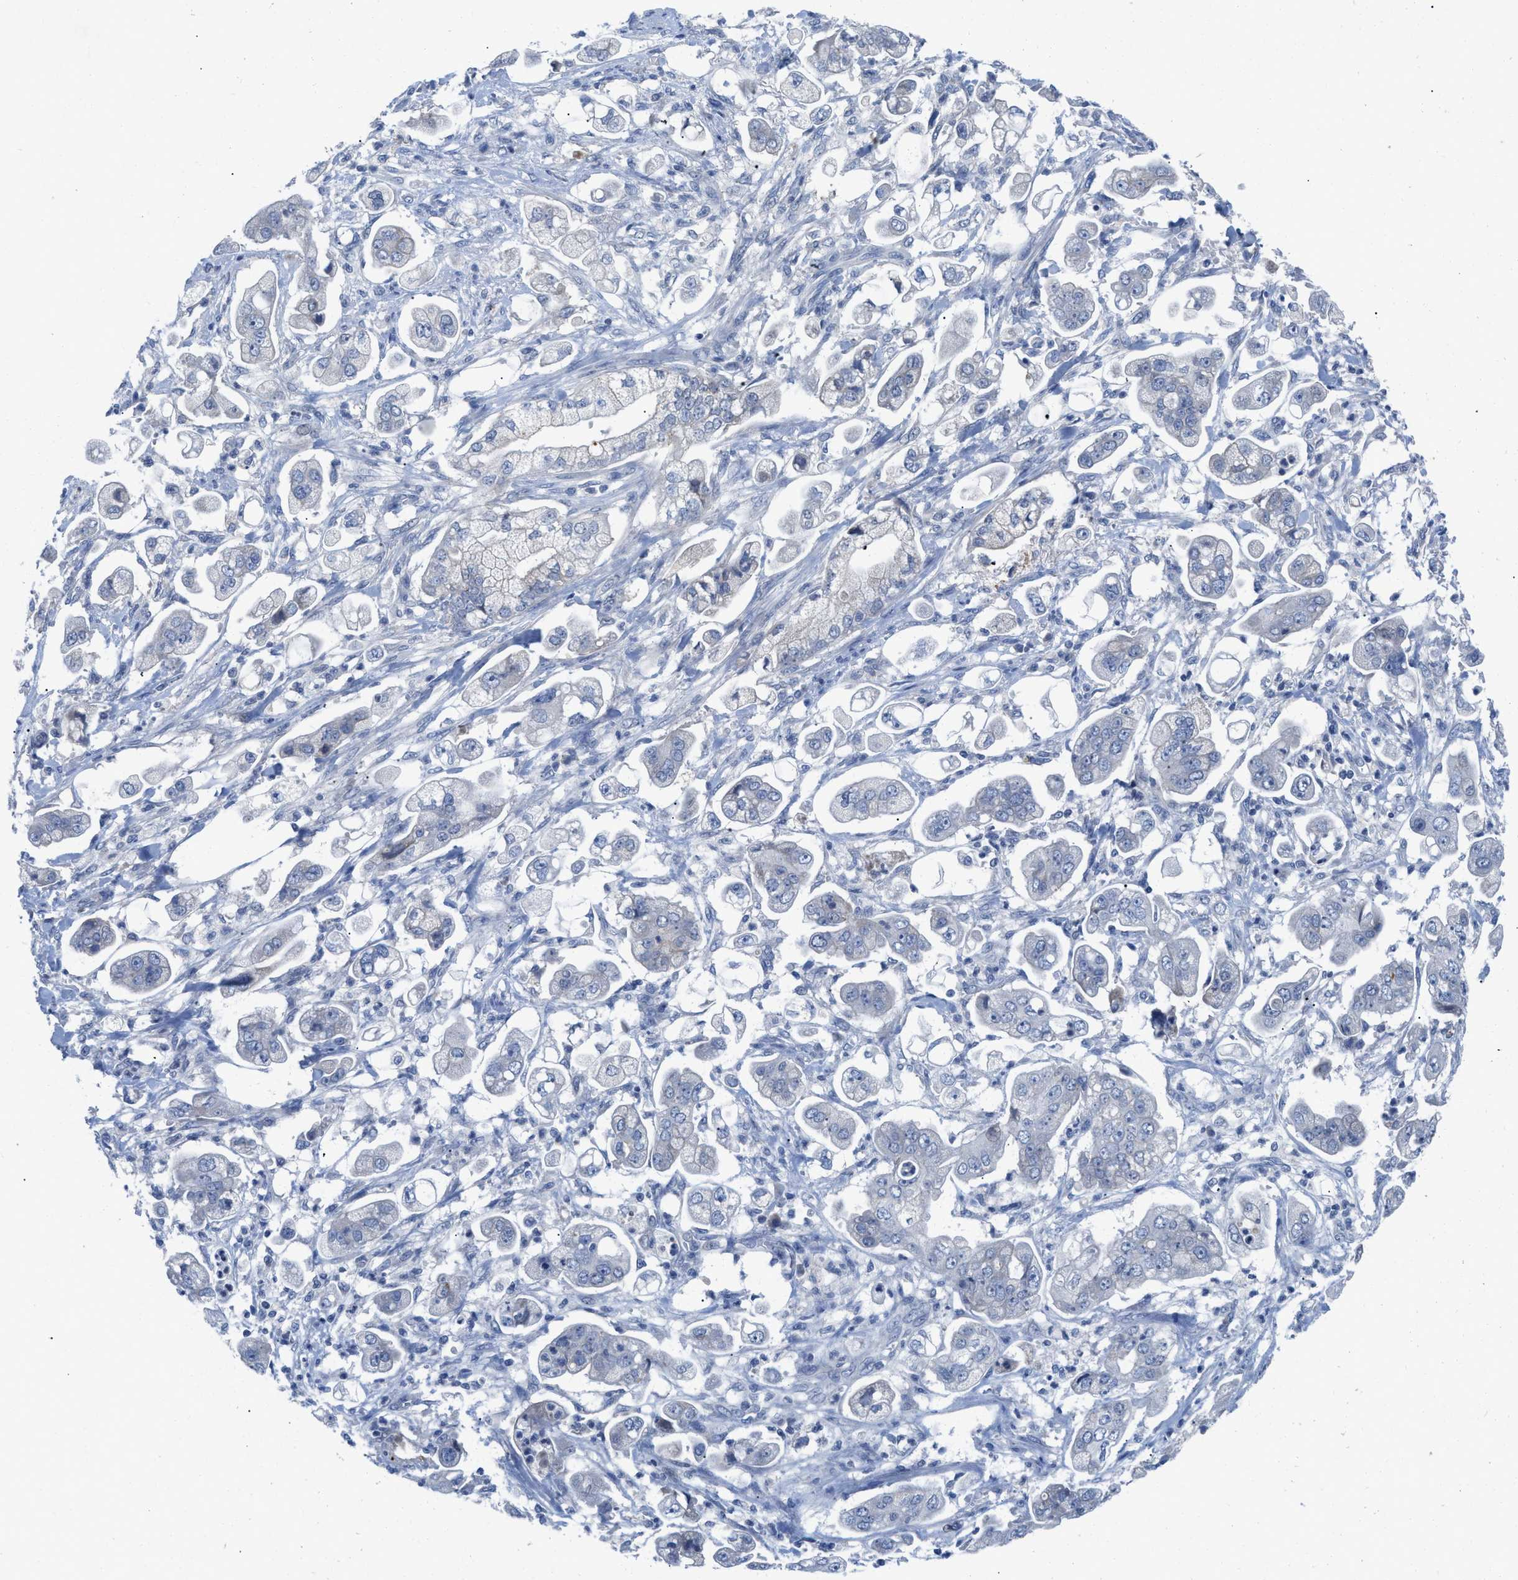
{"staining": {"intensity": "negative", "quantity": "none", "location": "none"}, "tissue": "stomach cancer", "cell_type": "Tumor cells", "image_type": "cancer", "snomed": [{"axis": "morphology", "description": "Adenocarcinoma, NOS"}, {"axis": "topography", "description": "Stomach"}], "caption": "This is an immunohistochemistry histopathology image of human adenocarcinoma (stomach). There is no staining in tumor cells.", "gene": "HPX", "patient": {"sex": "male", "age": 62}}